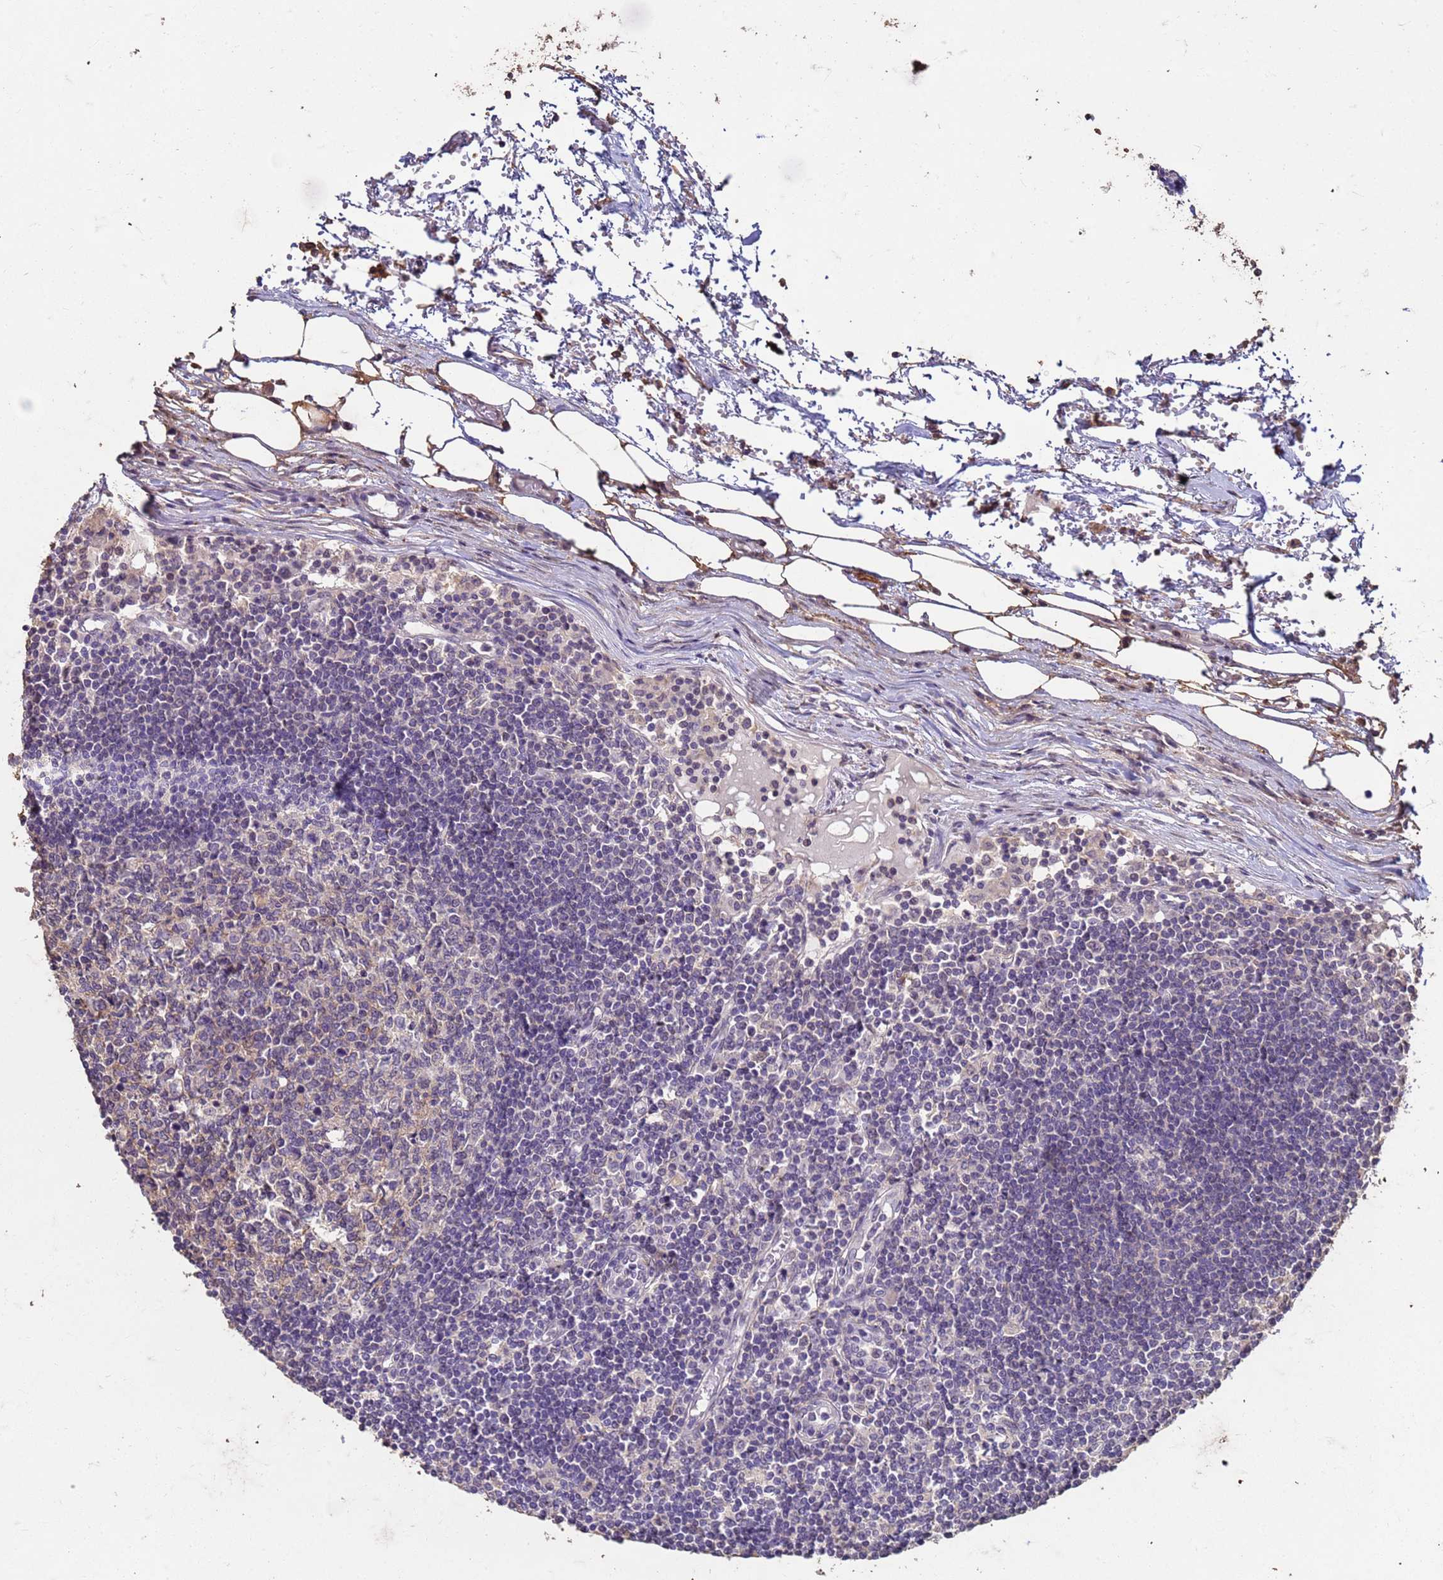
{"staining": {"intensity": "weak", "quantity": "<25%", "location": "cytoplasmic/membranous"}, "tissue": "lymph node", "cell_type": "Germinal center cells", "image_type": "normal", "snomed": [{"axis": "morphology", "description": "Adenocarcinoma, NOS"}, {"axis": "topography", "description": "Lymph node"}], "caption": "An IHC photomicrograph of unremarkable lymph node is shown. There is no staining in germinal center cells of lymph node.", "gene": "SLC25A15", "patient": {"sex": "female", "age": 62}}